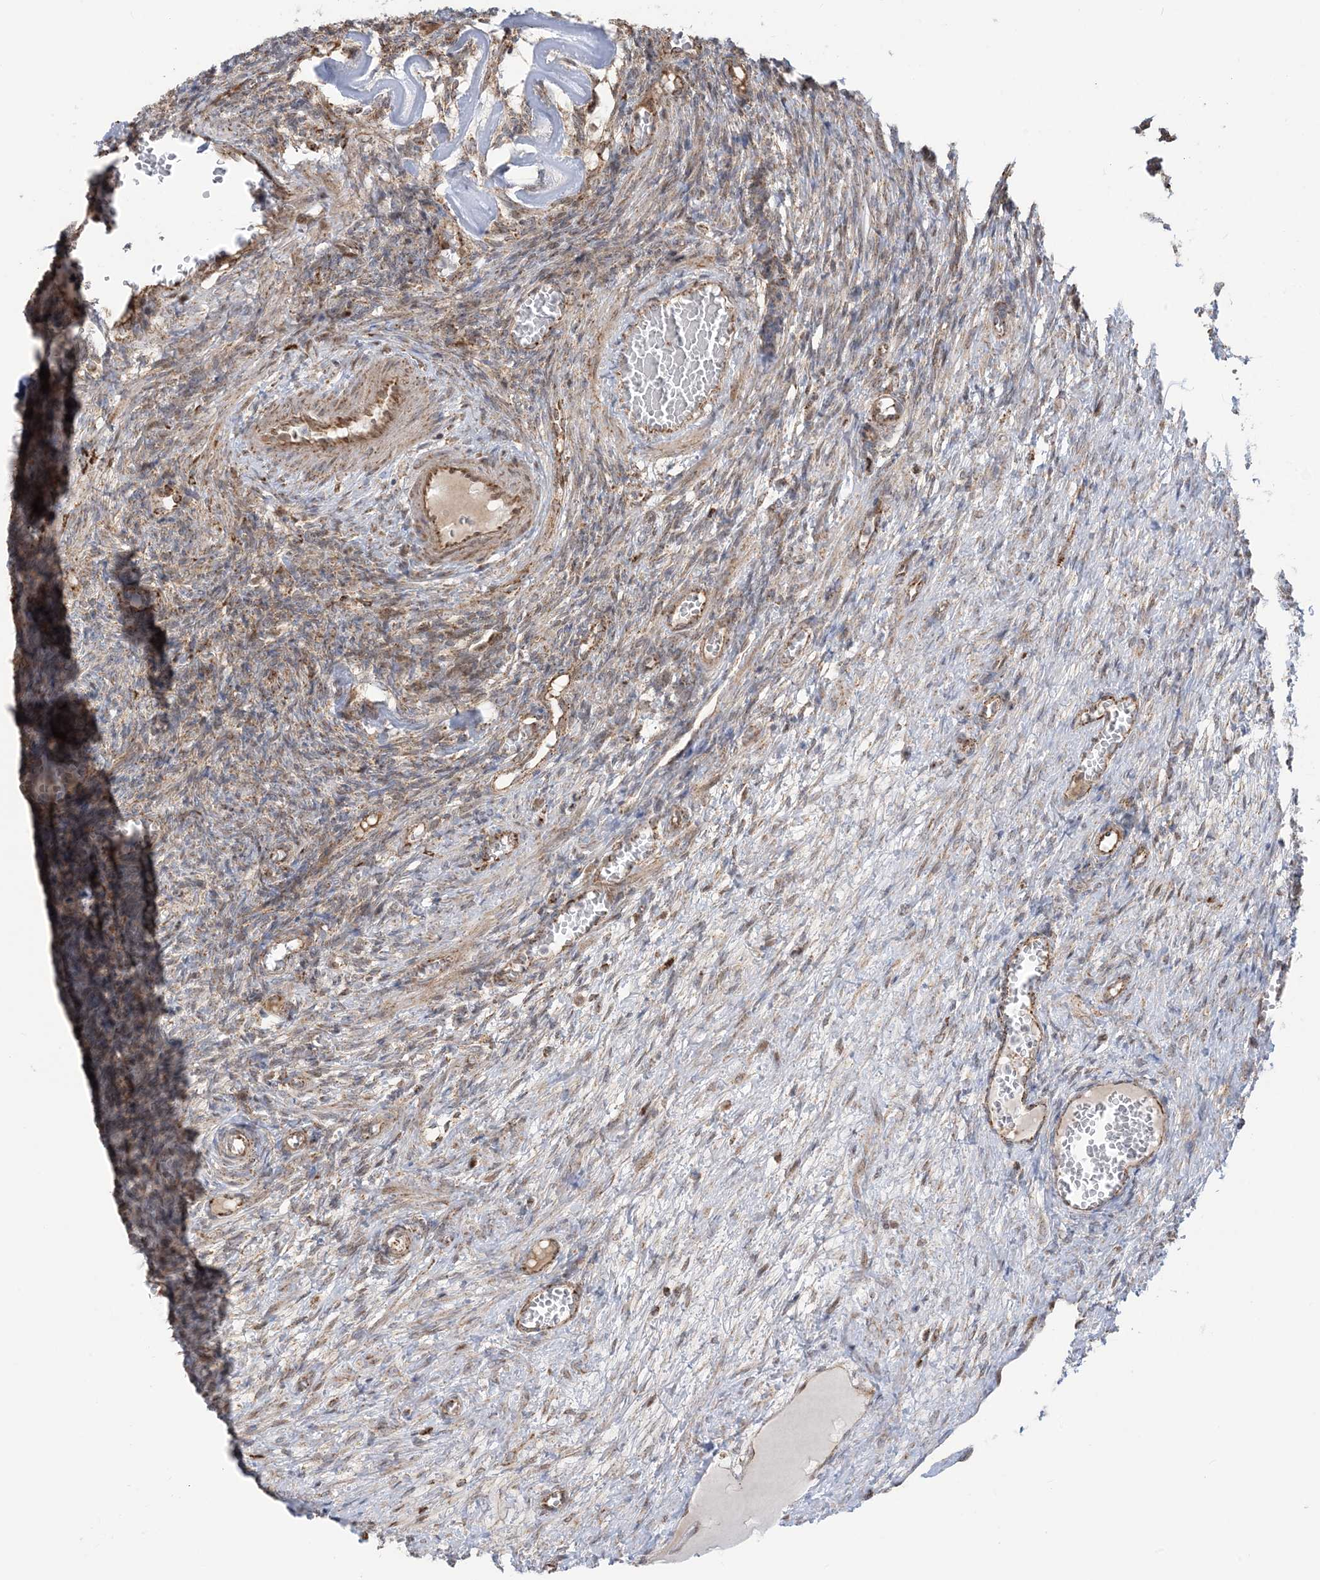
{"staining": {"intensity": "weak", "quantity": "25%-75%", "location": "cytoplasmic/membranous"}, "tissue": "ovary", "cell_type": "Ovarian stroma cells", "image_type": "normal", "snomed": [{"axis": "morphology", "description": "Normal tissue, NOS"}, {"axis": "topography", "description": "Ovary"}], "caption": "Immunohistochemistry (IHC) of normal ovary reveals low levels of weak cytoplasmic/membranous staining in about 25%-75% of ovarian stroma cells.", "gene": "MAPKBP1", "patient": {"sex": "female", "age": 27}}